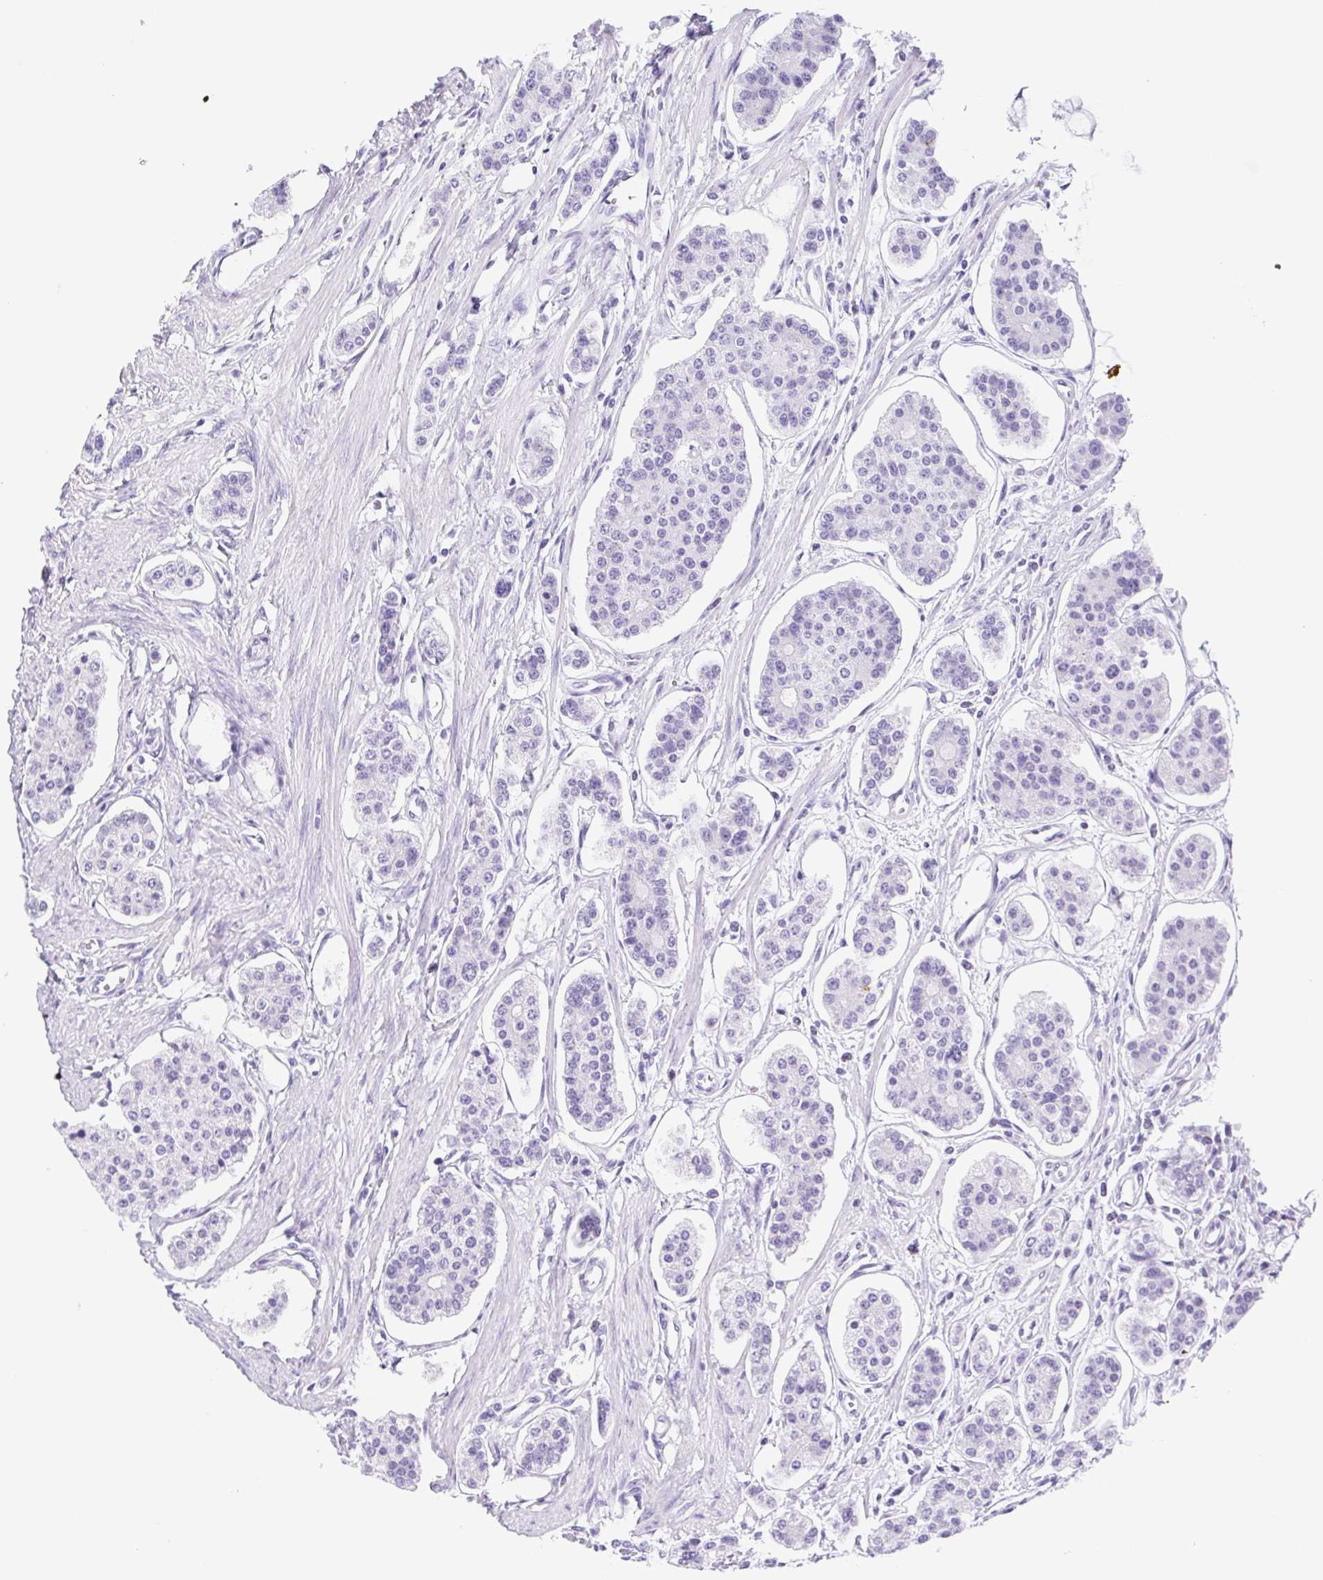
{"staining": {"intensity": "negative", "quantity": "none", "location": "none"}, "tissue": "carcinoid", "cell_type": "Tumor cells", "image_type": "cancer", "snomed": [{"axis": "morphology", "description": "Carcinoid, malignant, NOS"}, {"axis": "topography", "description": "Small intestine"}], "caption": "An image of malignant carcinoid stained for a protein shows no brown staining in tumor cells. Brightfield microscopy of immunohistochemistry stained with DAB (brown) and hematoxylin (blue), captured at high magnification.", "gene": "CYP21A2", "patient": {"sex": "female", "age": 65}}